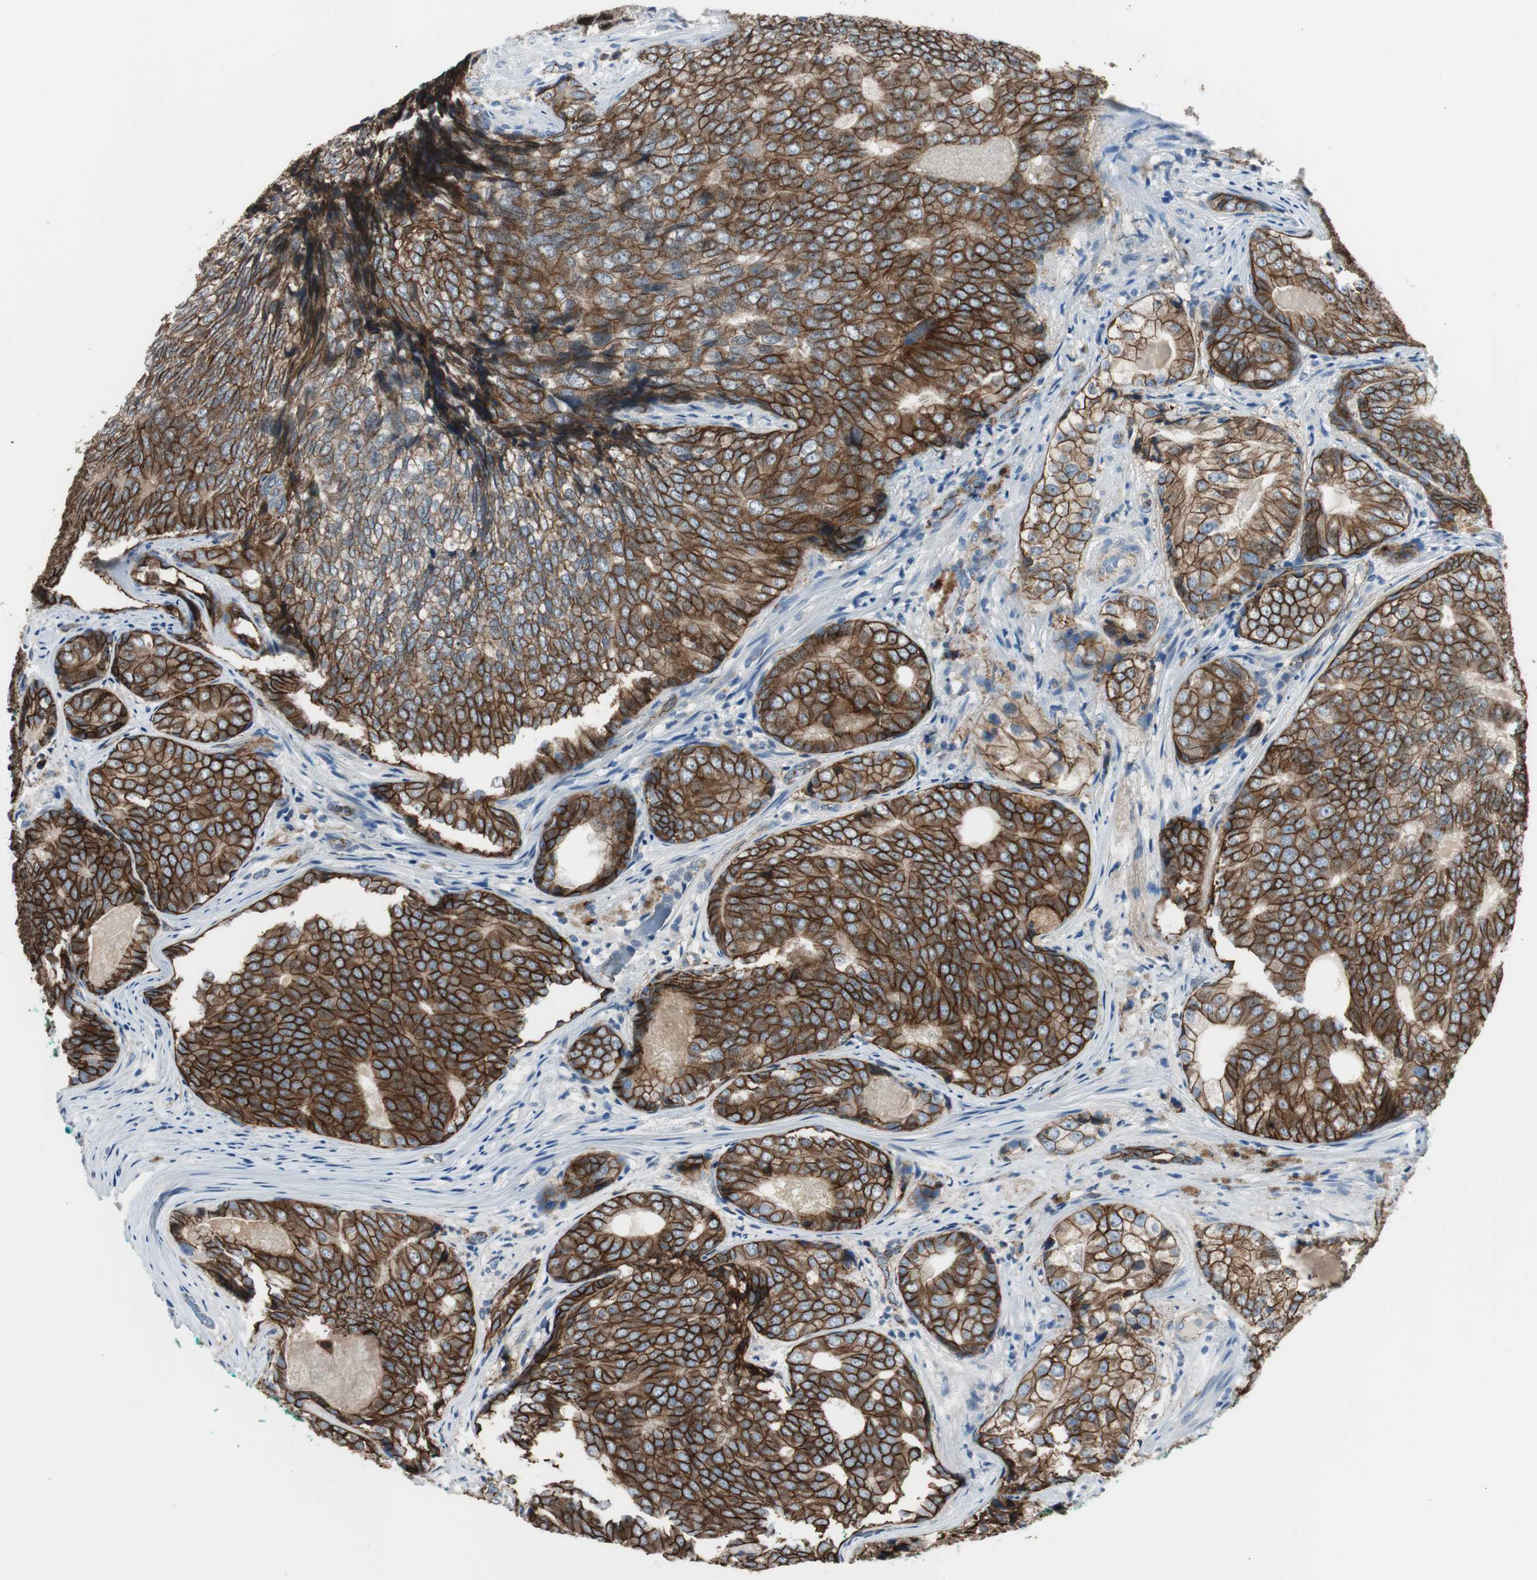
{"staining": {"intensity": "strong", "quantity": ">75%", "location": "cytoplasmic/membranous"}, "tissue": "prostate cancer", "cell_type": "Tumor cells", "image_type": "cancer", "snomed": [{"axis": "morphology", "description": "Adenocarcinoma, High grade"}, {"axis": "topography", "description": "Prostate"}], "caption": "A brown stain shows strong cytoplasmic/membranous expression of a protein in prostate adenocarcinoma (high-grade) tumor cells.", "gene": "STXBP4", "patient": {"sex": "male", "age": 66}}